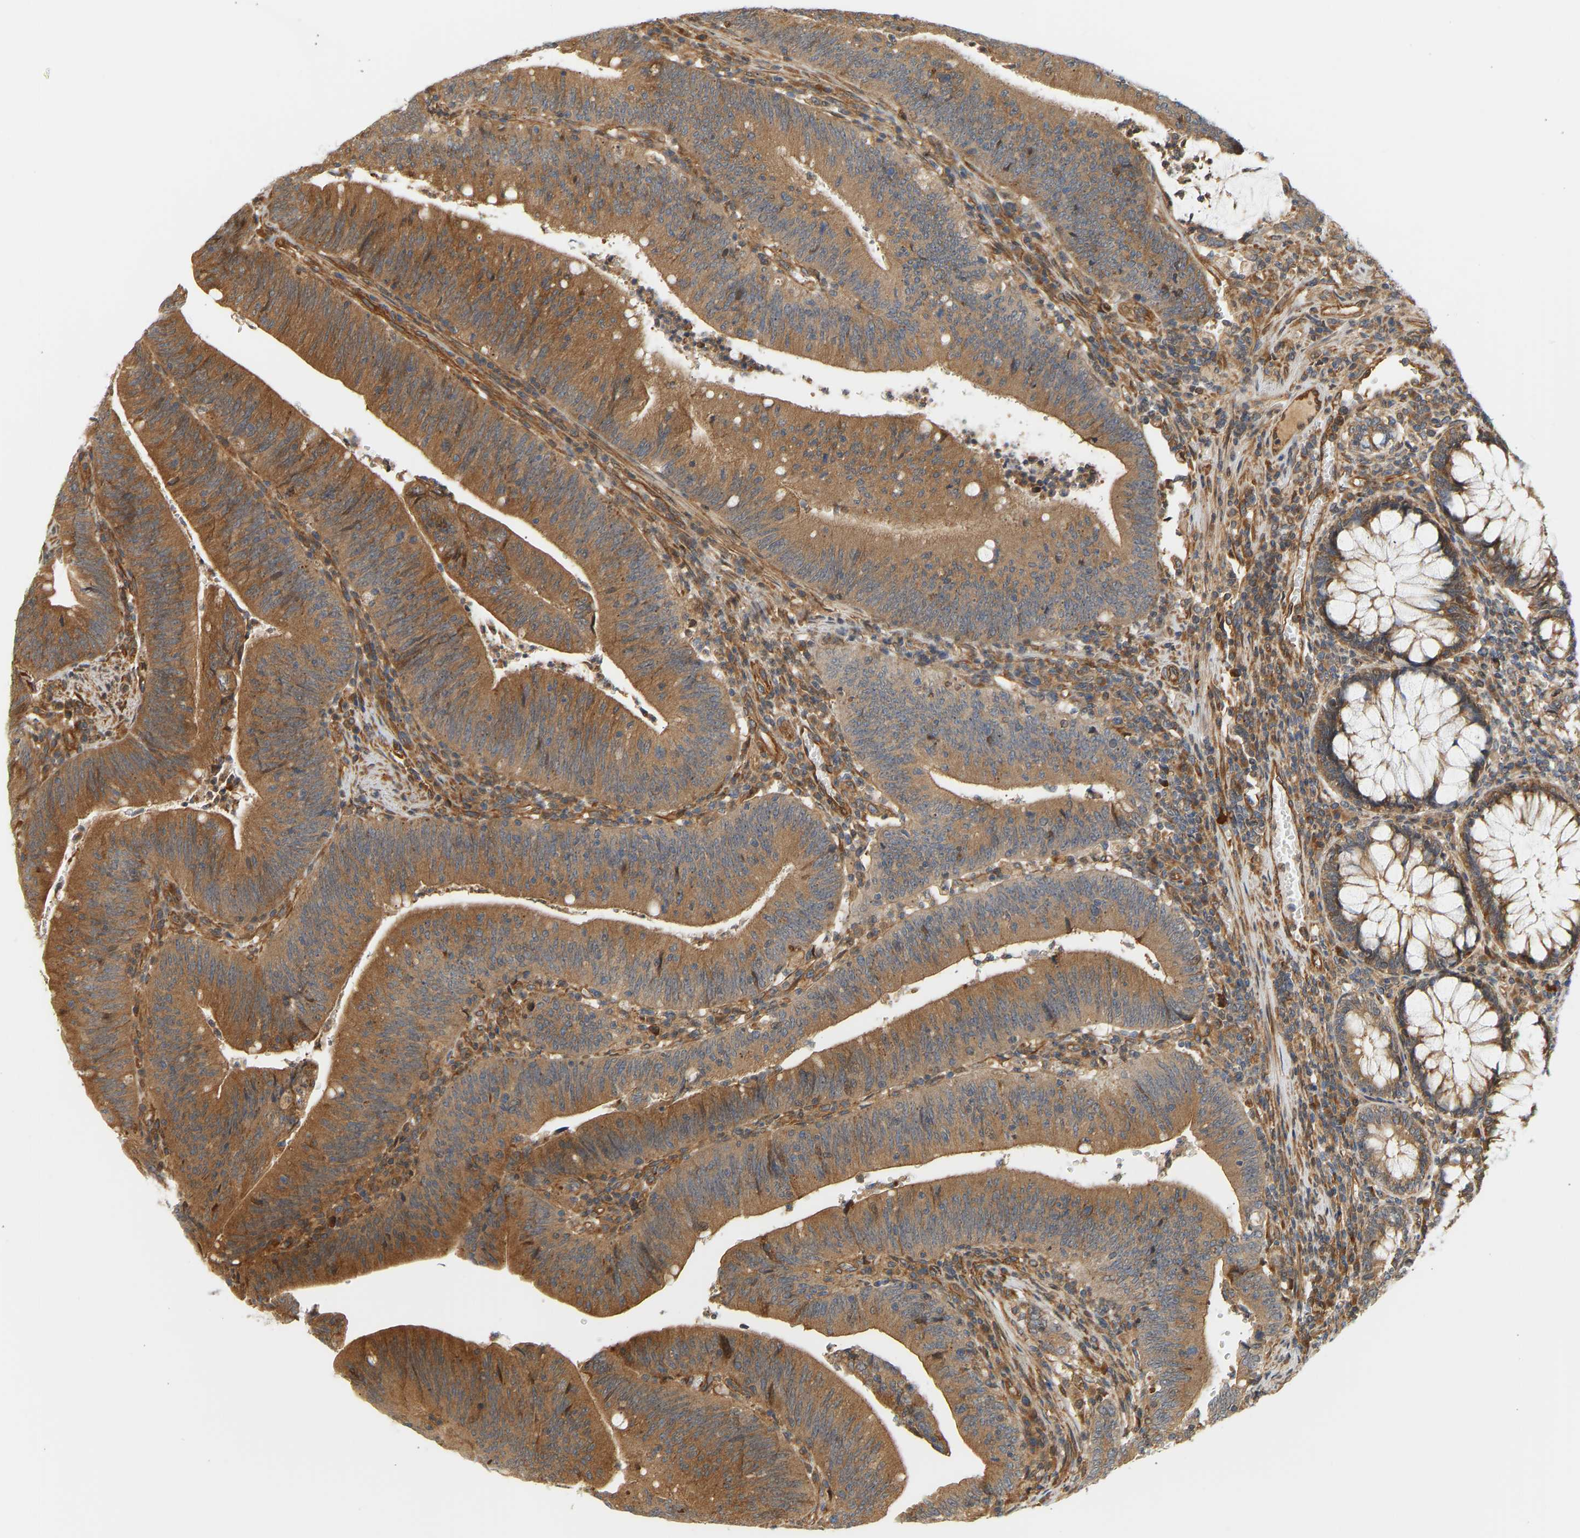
{"staining": {"intensity": "moderate", "quantity": ">75%", "location": "cytoplasmic/membranous"}, "tissue": "colorectal cancer", "cell_type": "Tumor cells", "image_type": "cancer", "snomed": [{"axis": "morphology", "description": "Normal tissue, NOS"}, {"axis": "morphology", "description": "Adenocarcinoma, NOS"}, {"axis": "topography", "description": "Rectum"}], "caption": "Moderate cytoplasmic/membranous protein expression is identified in about >75% of tumor cells in colorectal adenocarcinoma.", "gene": "CEP57", "patient": {"sex": "female", "age": 66}}